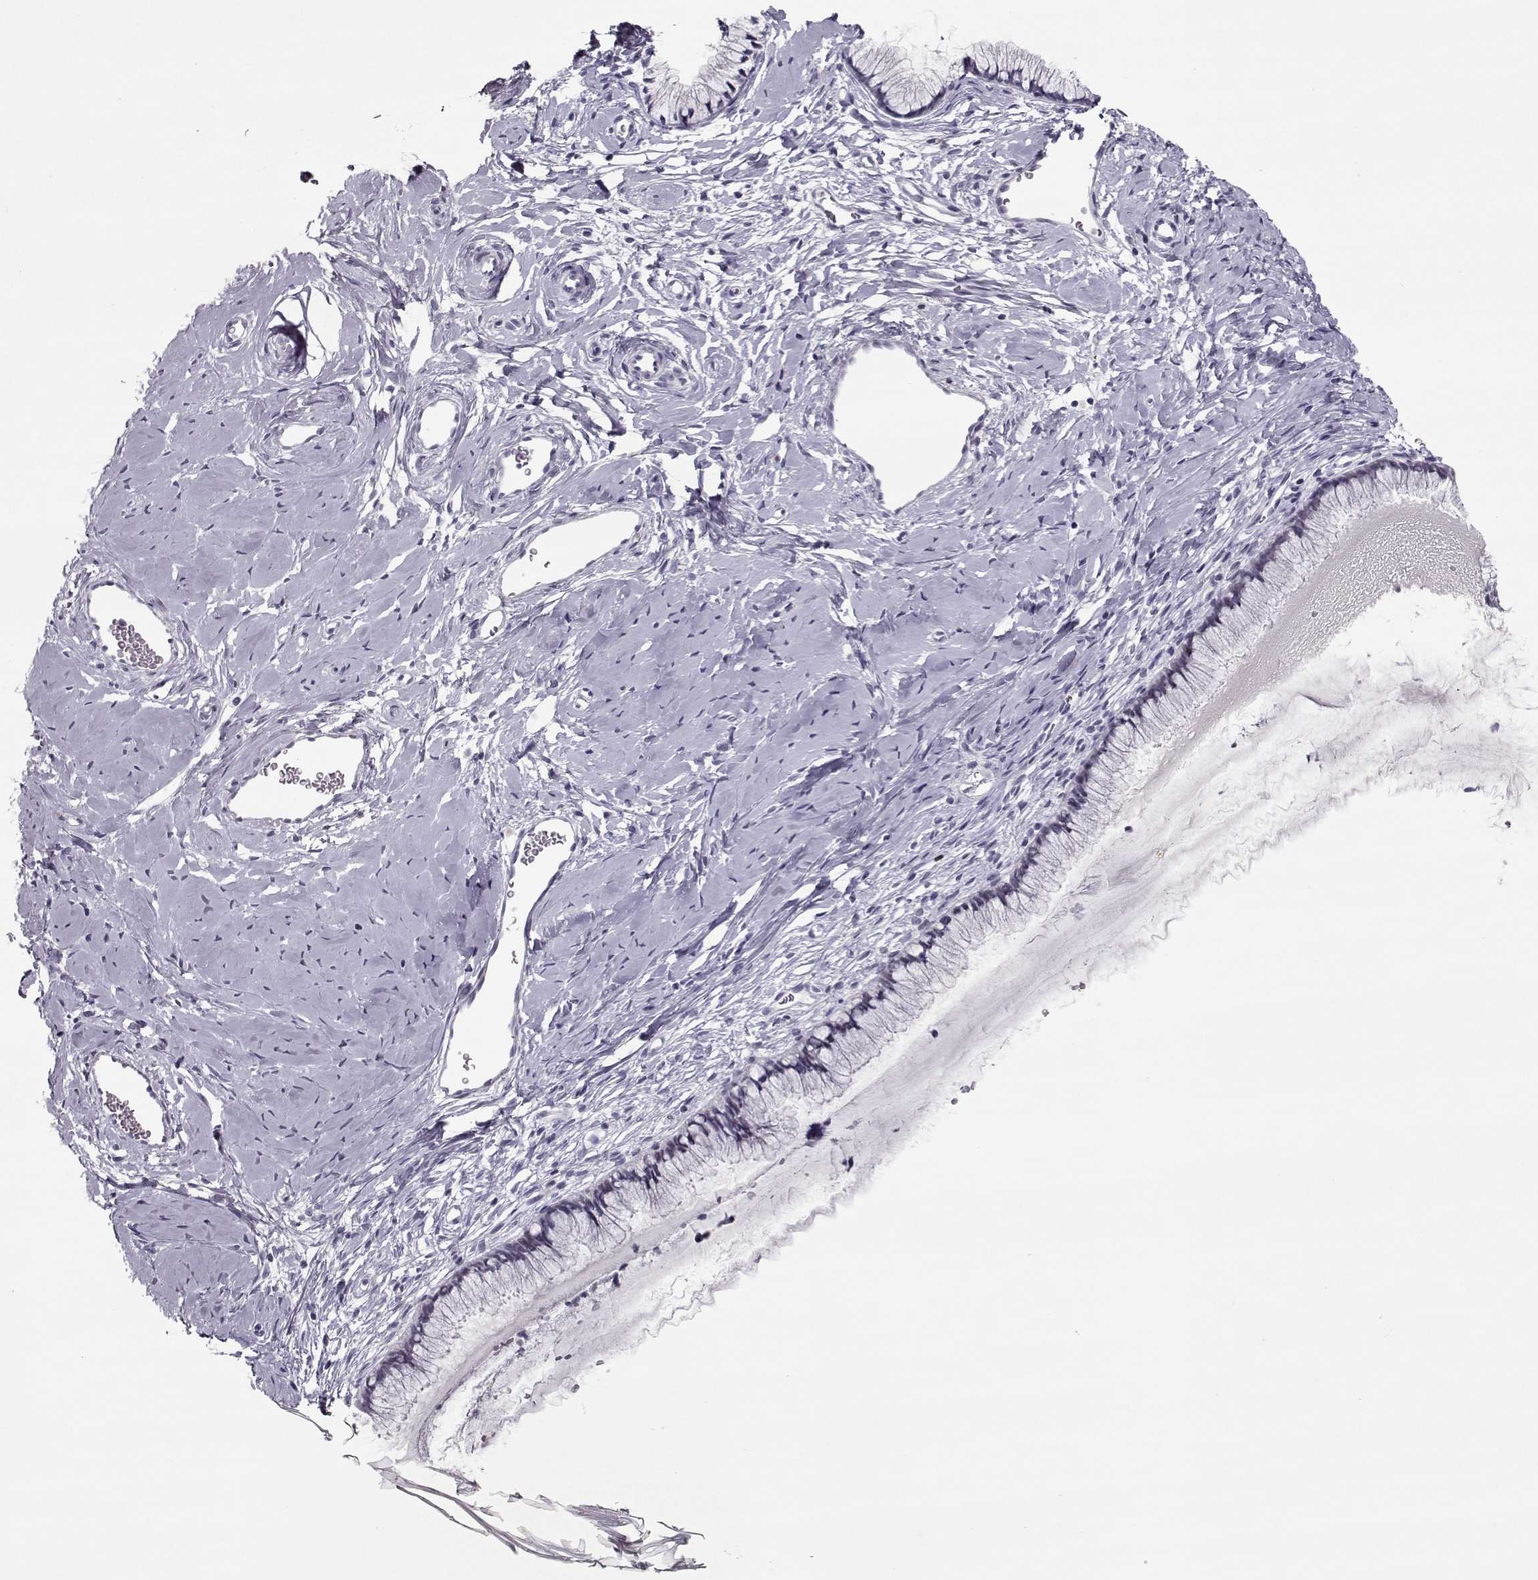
{"staining": {"intensity": "negative", "quantity": "none", "location": "none"}, "tissue": "cervix", "cell_type": "Glandular cells", "image_type": "normal", "snomed": [{"axis": "morphology", "description": "Normal tissue, NOS"}, {"axis": "topography", "description": "Cervix"}], "caption": "High power microscopy micrograph of an immunohistochemistry (IHC) photomicrograph of unremarkable cervix, revealing no significant positivity in glandular cells.", "gene": "SGO1", "patient": {"sex": "female", "age": 40}}